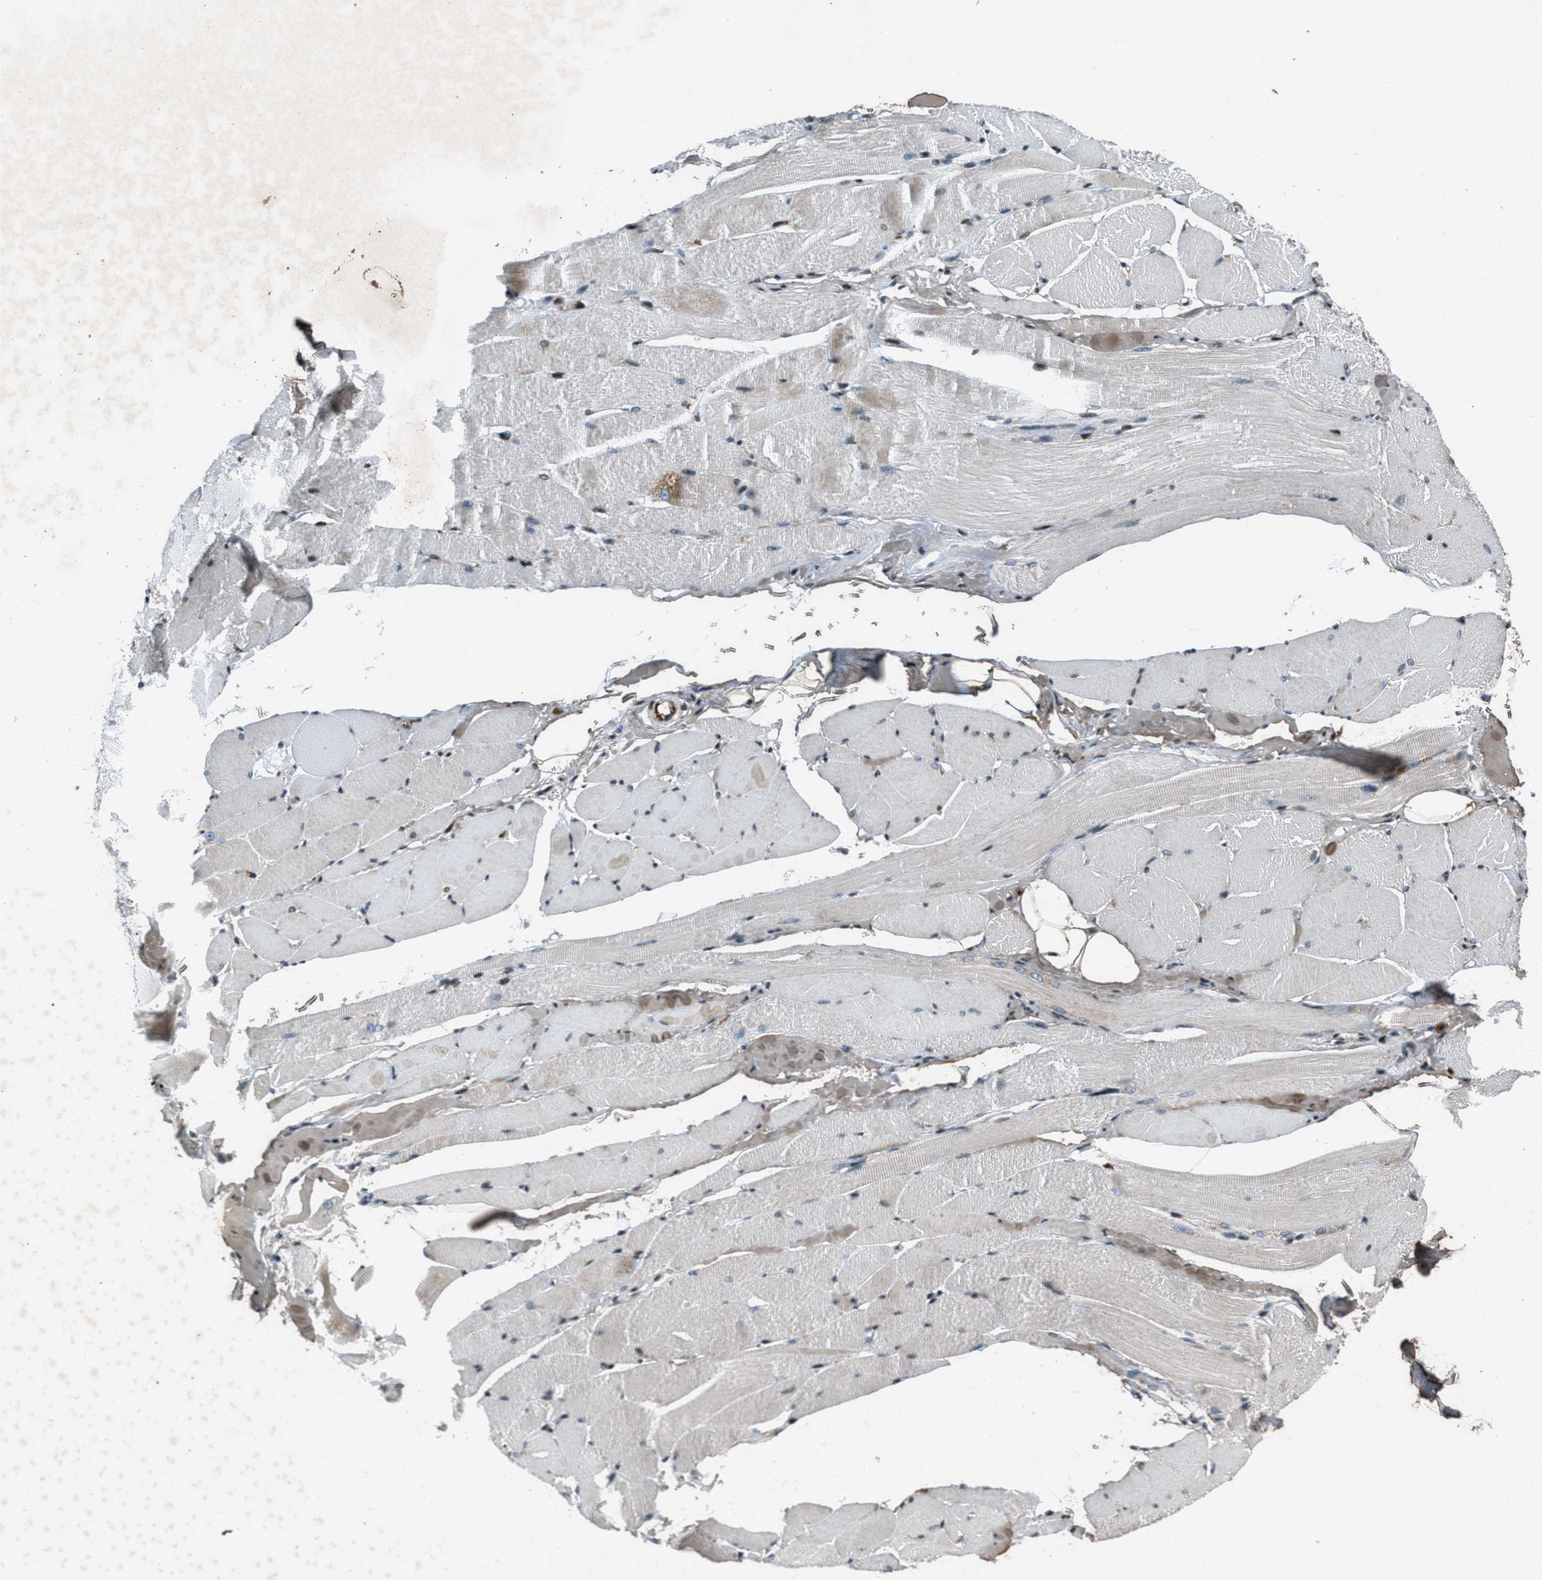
{"staining": {"intensity": "negative", "quantity": "none", "location": "none"}, "tissue": "skeletal muscle", "cell_type": "Myocytes", "image_type": "normal", "snomed": [{"axis": "morphology", "description": "Normal tissue, NOS"}, {"axis": "topography", "description": "Skeletal muscle"}, {"axis": "topography", "description": "Peripheral nerve tissue"}], "caption": "Immunohistochemical staining of normal human skeletal muscle displays no significant positivity in myocytes.", "gene": "GPC6", "patient": {"sex": "female", "age": 84}}